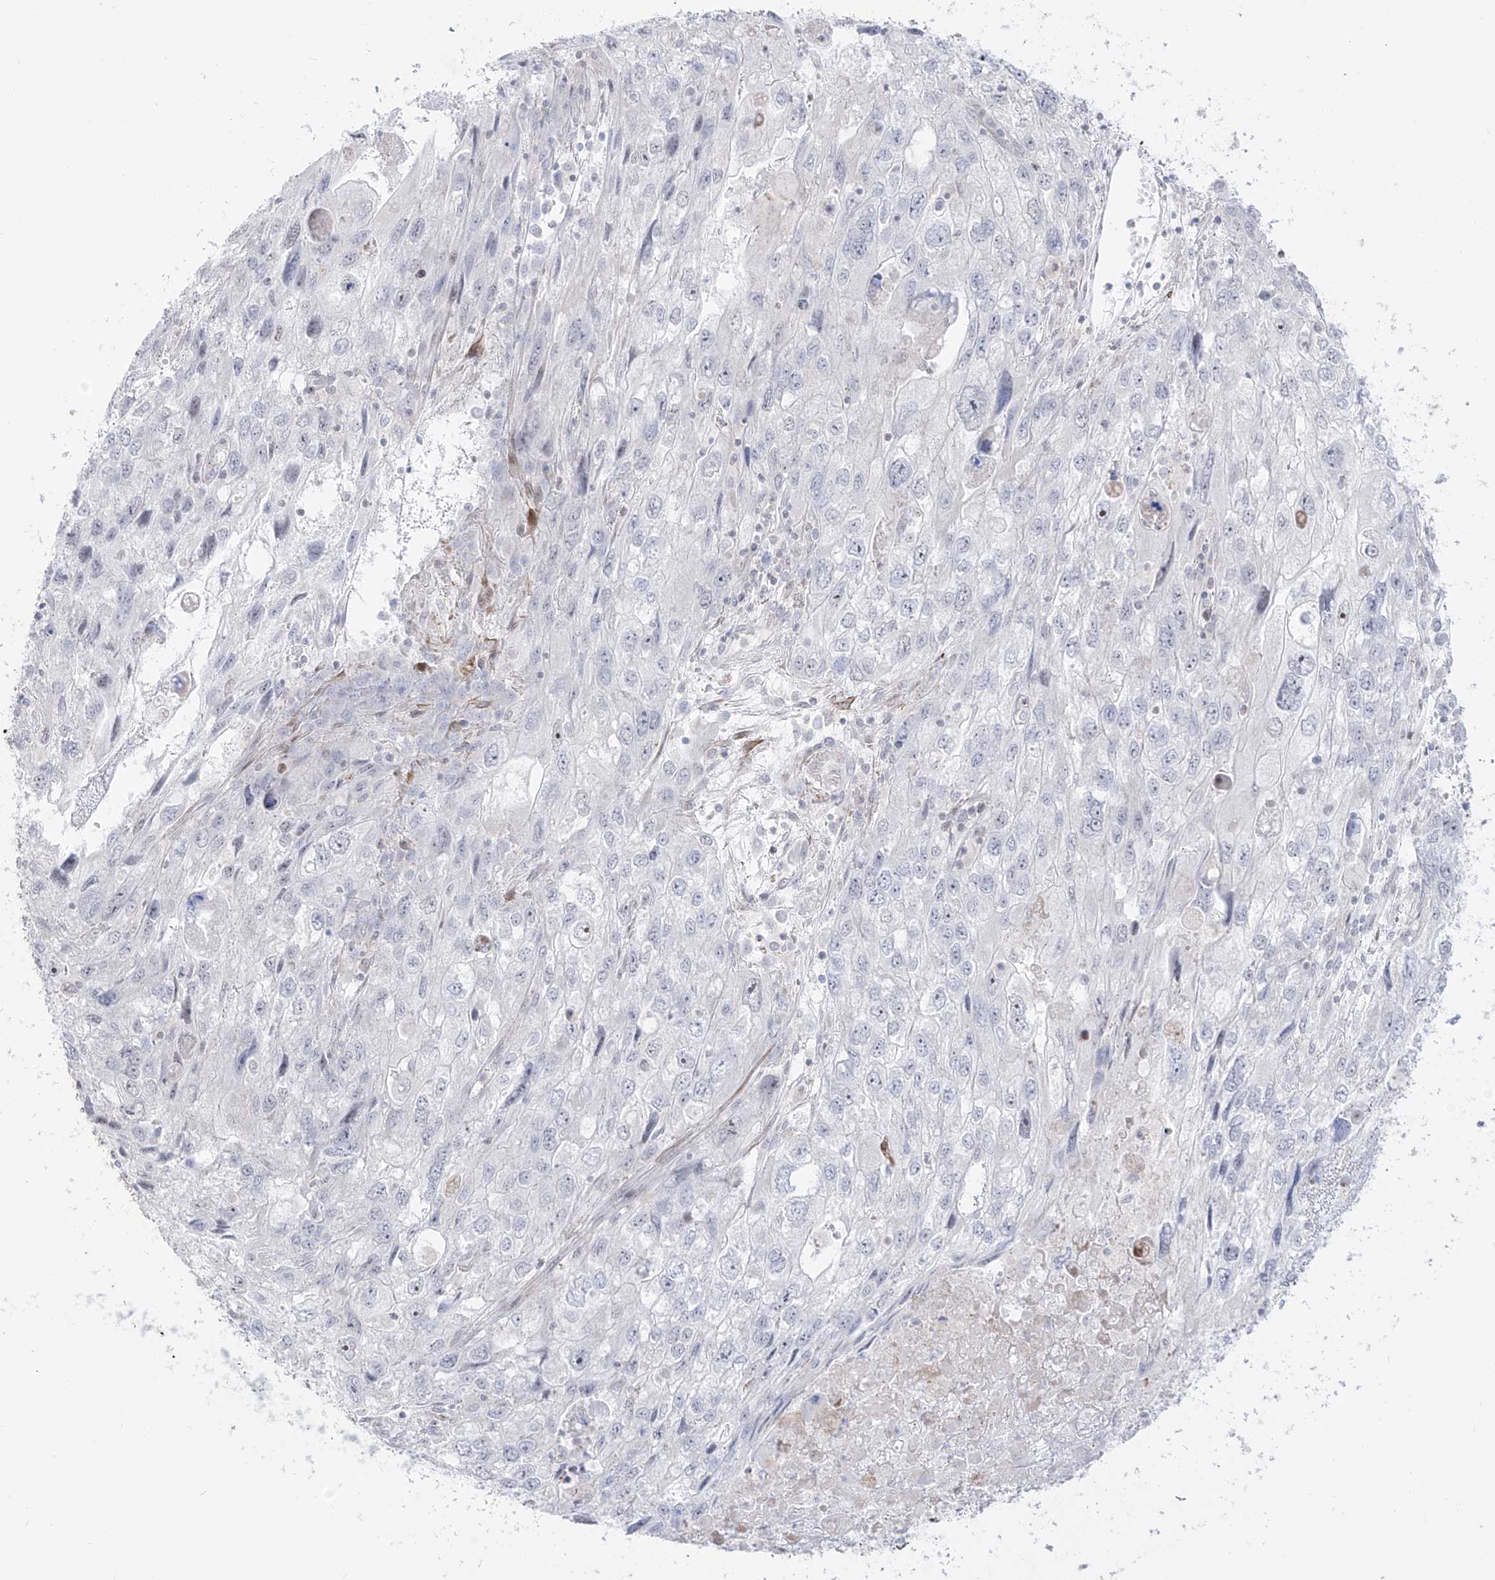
{"staining": {"intensity": "negative", "quantity": "none", "location": "none"}, "tissue": "endometrial cancer", "cell_type": "Tumor cells", "image_type": "cancer", "snomed": [{"axis": "morphology", "description": "Adenocarcinoma, NOS"}, {"axis": "topography", "description": "Endometrium"}], "caption": "A histopathology image of endometrial adenocarcinoma stained for a protein exhibits no brown staining in tumor cells.", "gene": "ZNF180", "patient": {"sex": "female", "age": 49}}